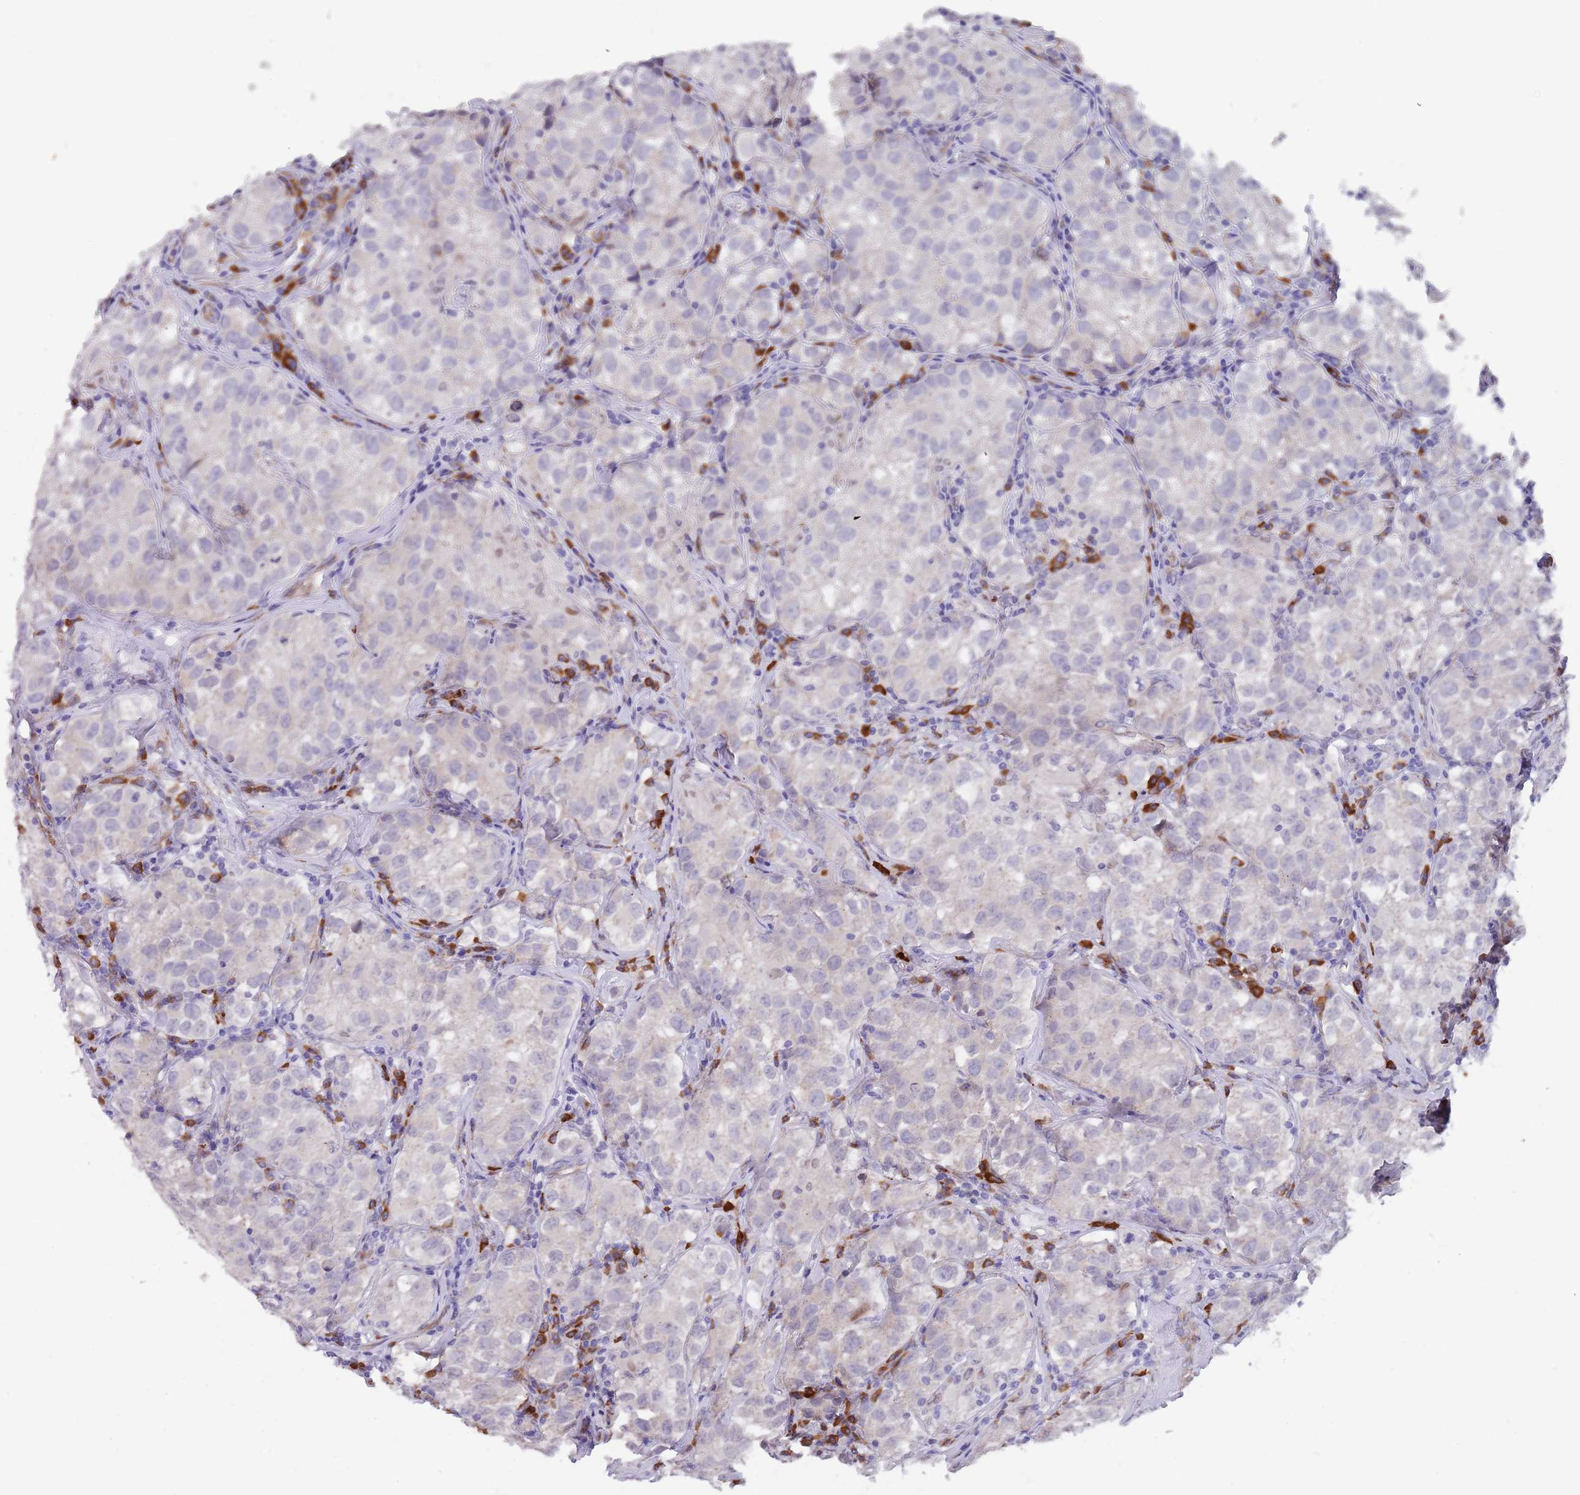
{"staining": {"intensity": "negative", "quantity": "none", "location": "none"}, "tissue": "testis cancer", "cell_type": "Tumor cells", "image_type": "cancer", "snomed": [{"axis": "morphology", "description": "Seminoma, NOS"}, {"axis": "morphology", "description": "Carcinoma, Embryonal, NOS"}, {"axis": "topography", "description": "Testis"}], "caption": "The photomicrograph exhibits no staining of tumor cells in embryonal carcinoma (testis).", "gene": "TNRC6C", "patient": {"sex": "male", "age": 43}}